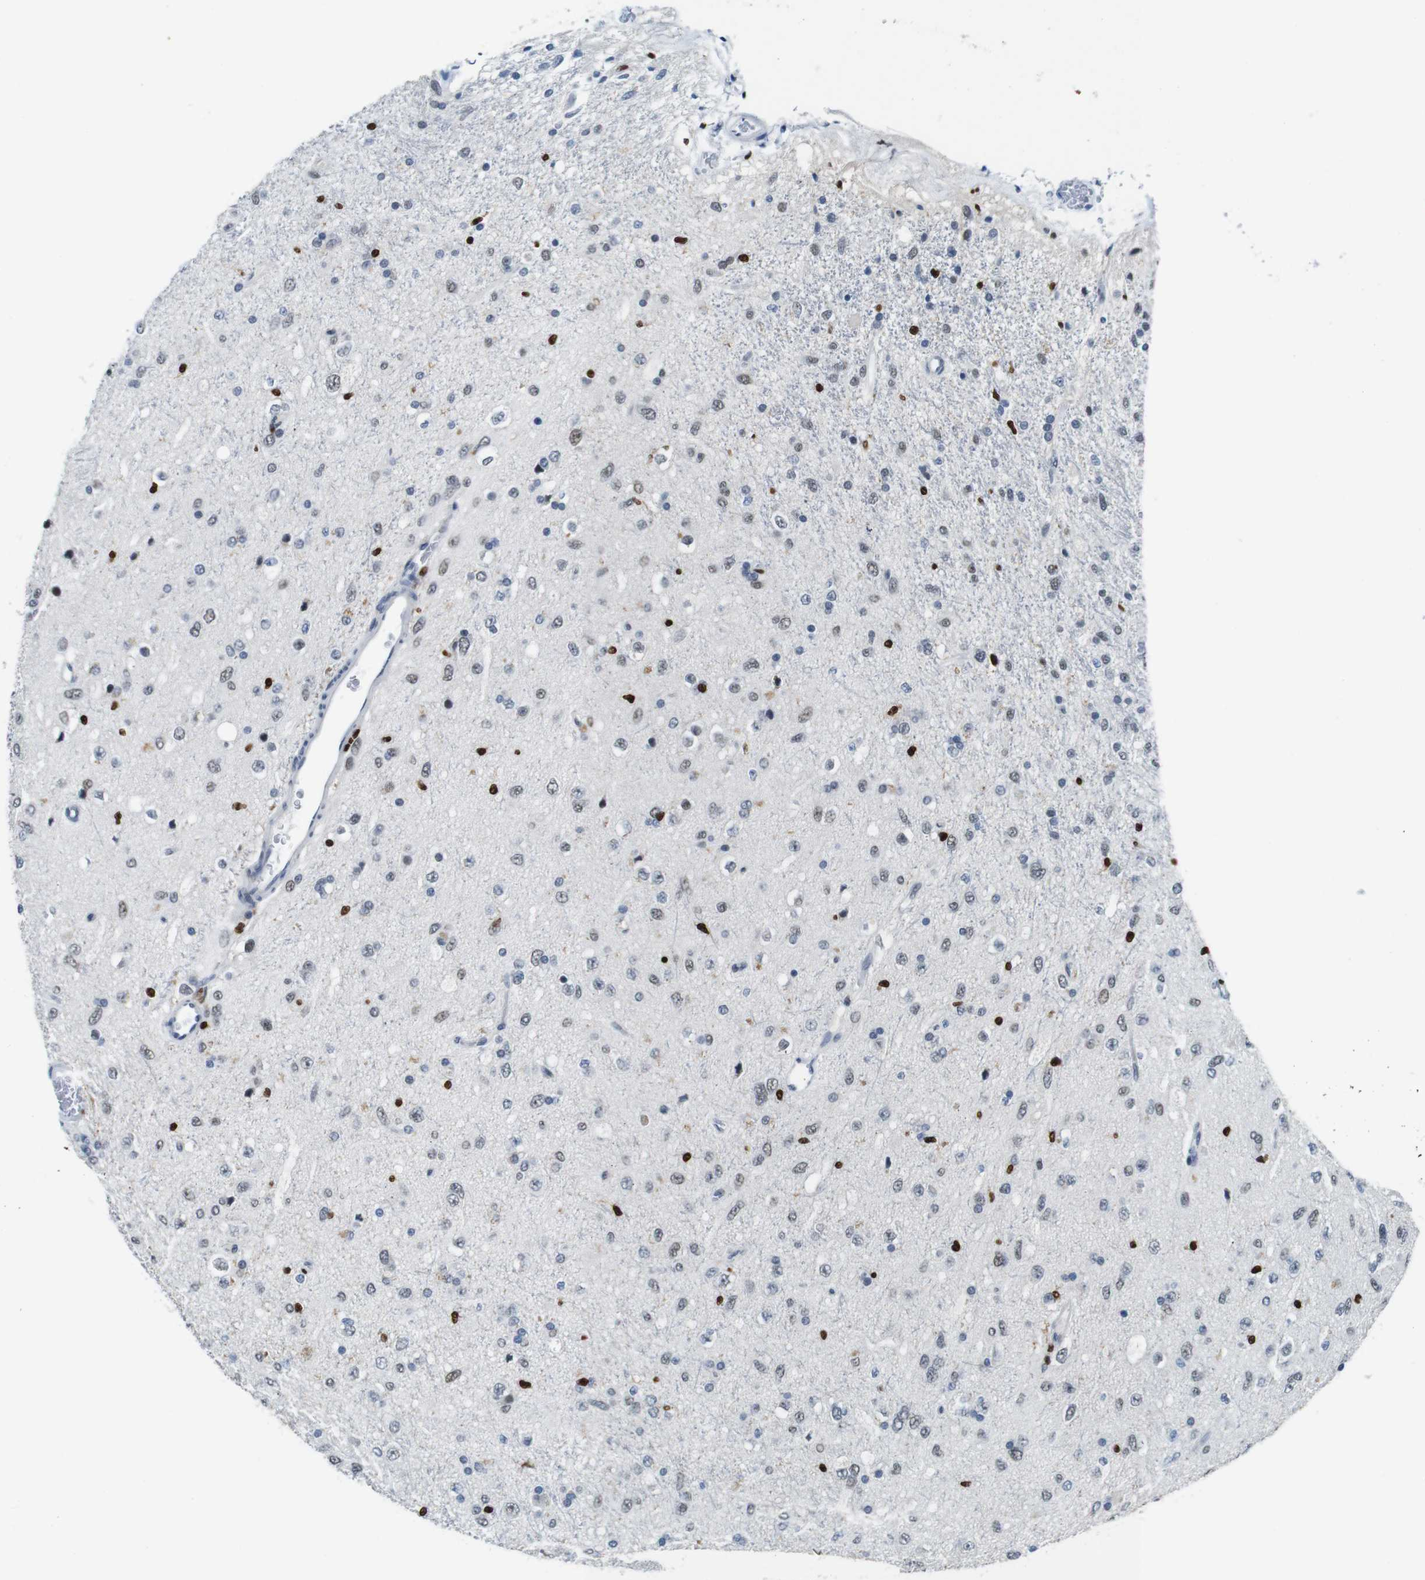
{"staining": {"intensity": "negative", "quantity": "none", "location": "none"}, "tissue": "glioma", "cell_type": "Tumor cells", "image_type": "cancer", "snomed": [{"axis": "morphology", "description": "Glioma, malignant, Low grade"}, {"axis": "topography", "description": "Brain"}], "caption": "There is no significant staining in tumor cells of malignant glioma (low-grade).", "gene": "IRF8", "patient": {"sex": "male", "age": 77}}